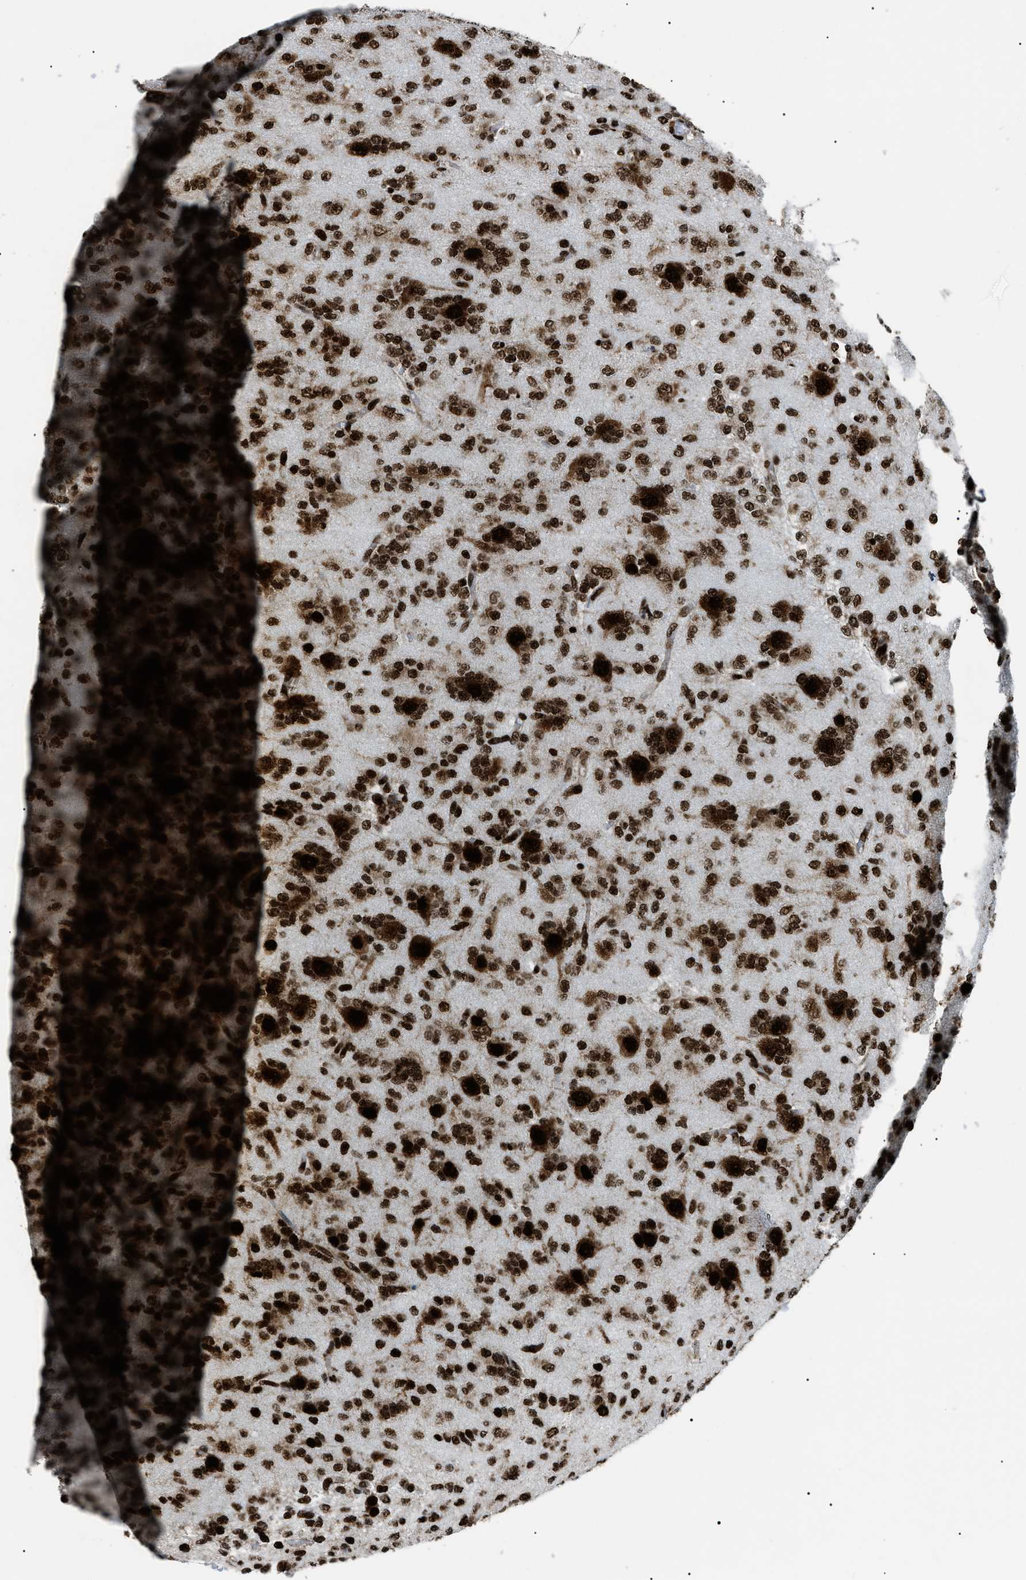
{"staining": {"intensity": "strong", "quantity": ">75%", "location": "nuclear"}, "tissue": "glioma", "cell_type": "Tumor cells", "image_type": "cancer", "snomed": [{"axis": "morphology", "description": "Glioma, malignant, Low grade"}, {"axis": "topography", "description": "Brain"}], "caption": "Immunohistochemistry (IHC) (DAB (3,3'-diaminobenzidine)) staining of malignant glioma (low-grade) reveals strong nuclear protein positivity in about >75% of tumor cells.", "gene": "HNRNPK", "patient": {"sex": "male", "age": 38}}